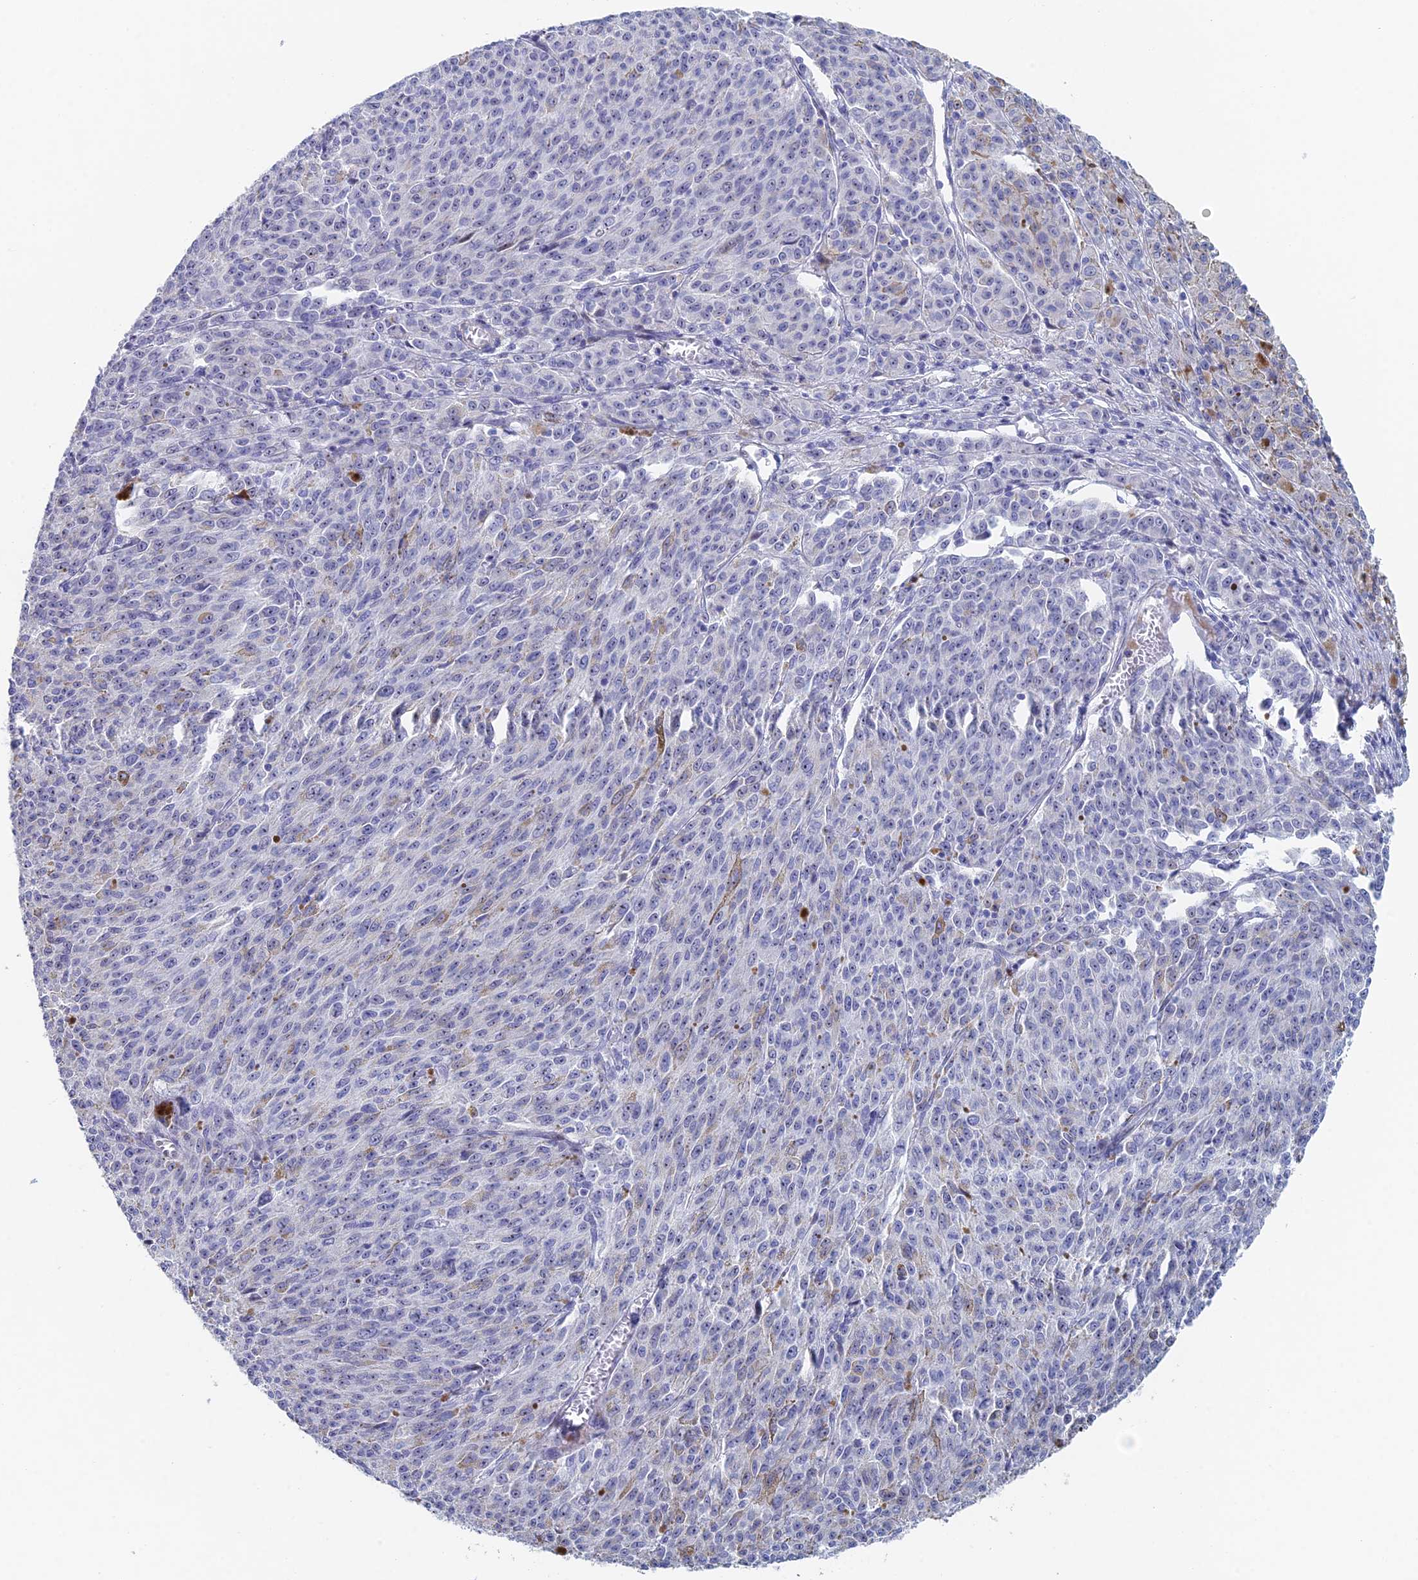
{"staining": {"intensity": "negative", "quantity": "none", "location": "none"}, "tissue": "melanoma", "cell_type": "Tumor cells", "image_type": "cancer", "snomed": [{"axis": "morphology", "description": "Malignant melanoma, NOS"}, {"axis": "topography", "description": "Skin"}], "caption": "An IHC micrograph of melanoma is shown. There is no staining in tumor cells of melanoma.", "gene": "DRGX", "patient": {"sex": "female", "age": 52}}